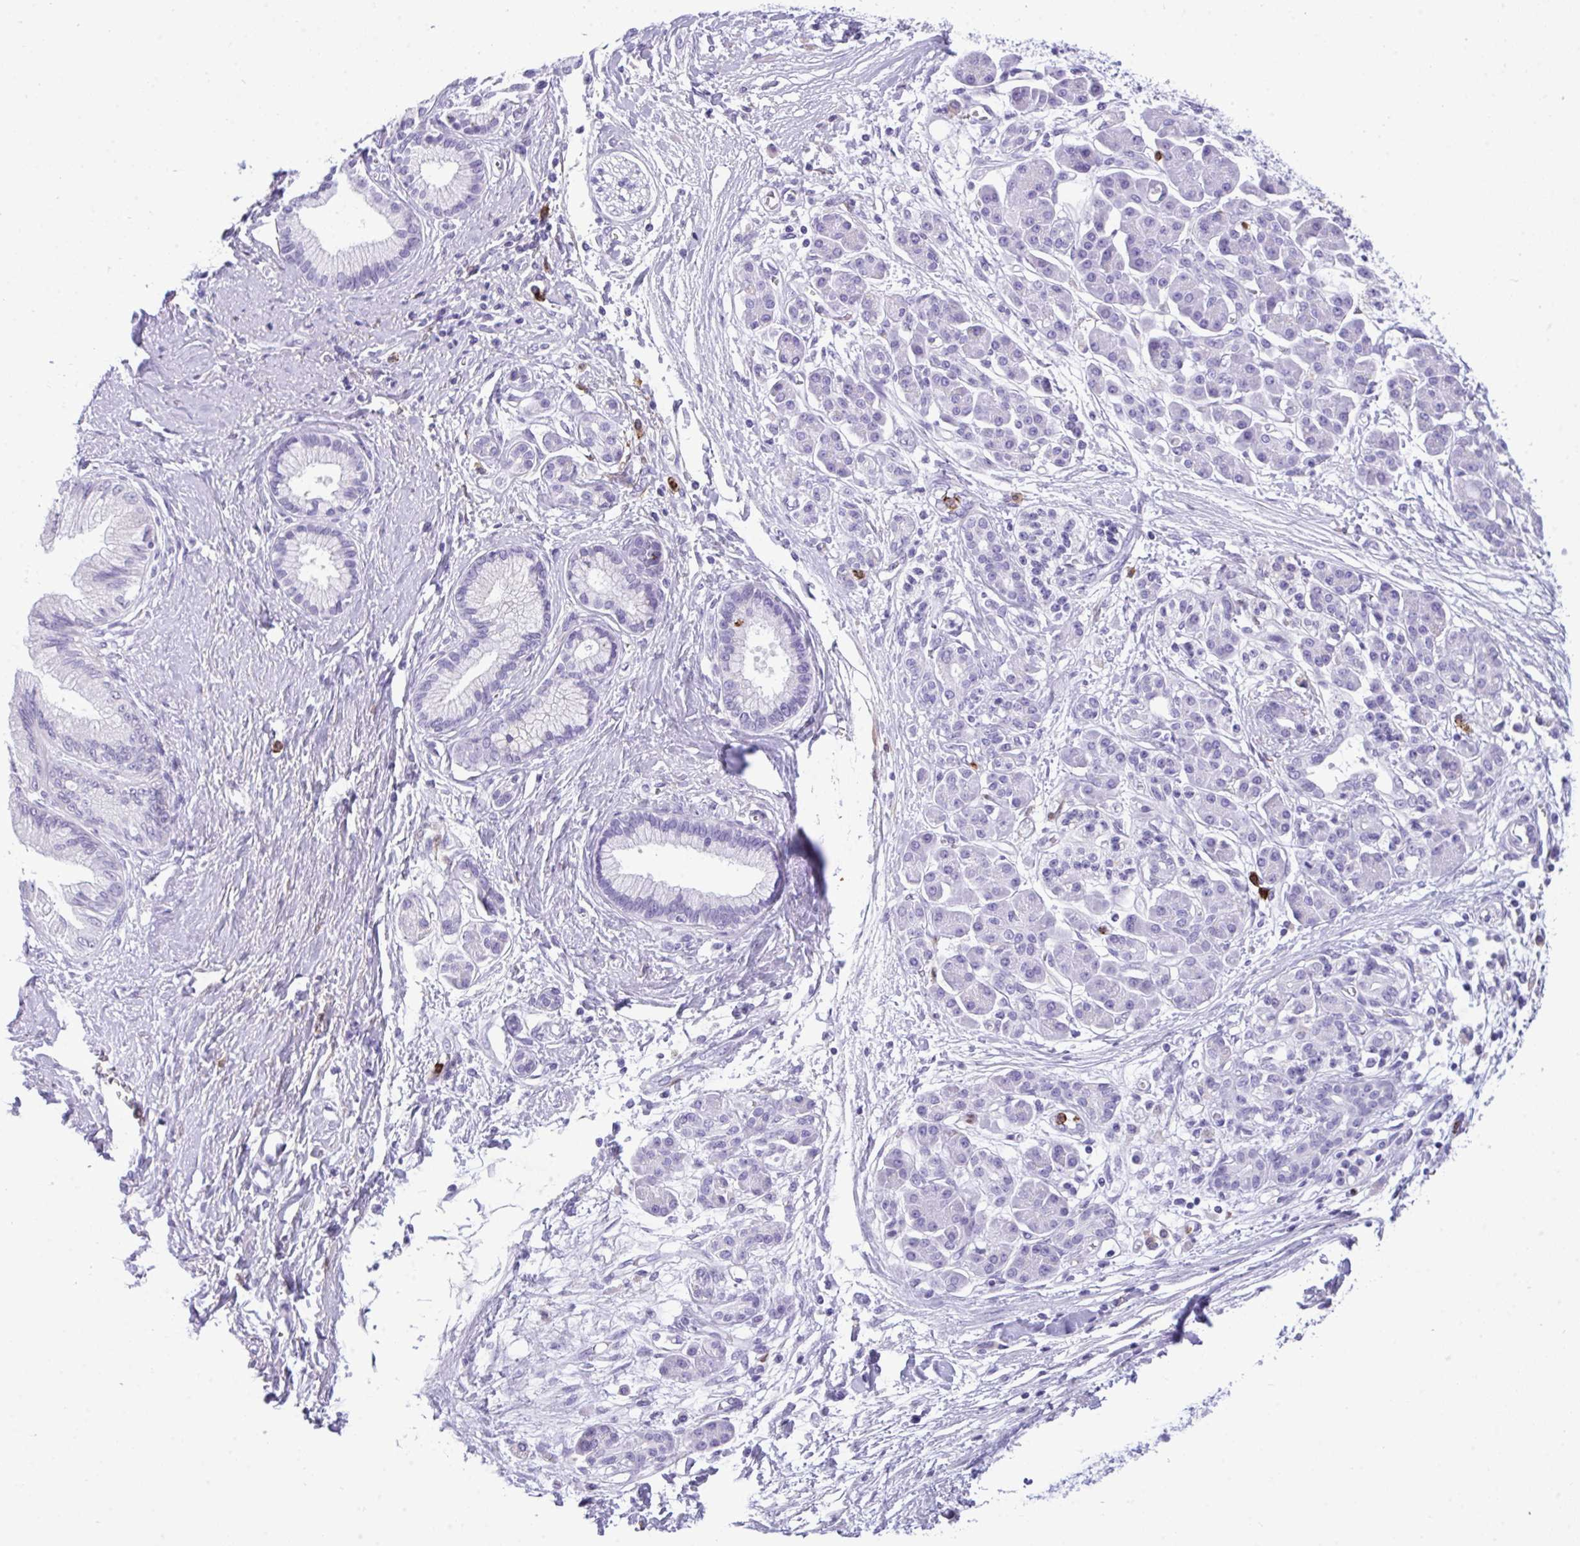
{"staining": {"intensity": "negative", "quantity": "none", "location": "none"}, "tissue": "pancreatic cancer", "cell_type": "Tumor cells", "image_type": "cancer", "snomed": [{"axis": "morphology", "description": "Adenocarcinoma, NOS"}, {"axis": "topography", "description": "Pancreas"}], "caption": "DAB immunohistochemical staining of pancreatic adenocarcinoma displays no significant expression in tumor cells.", "gene": "ARHGAP42", "patient": {"sex": "female", "age": 77}}